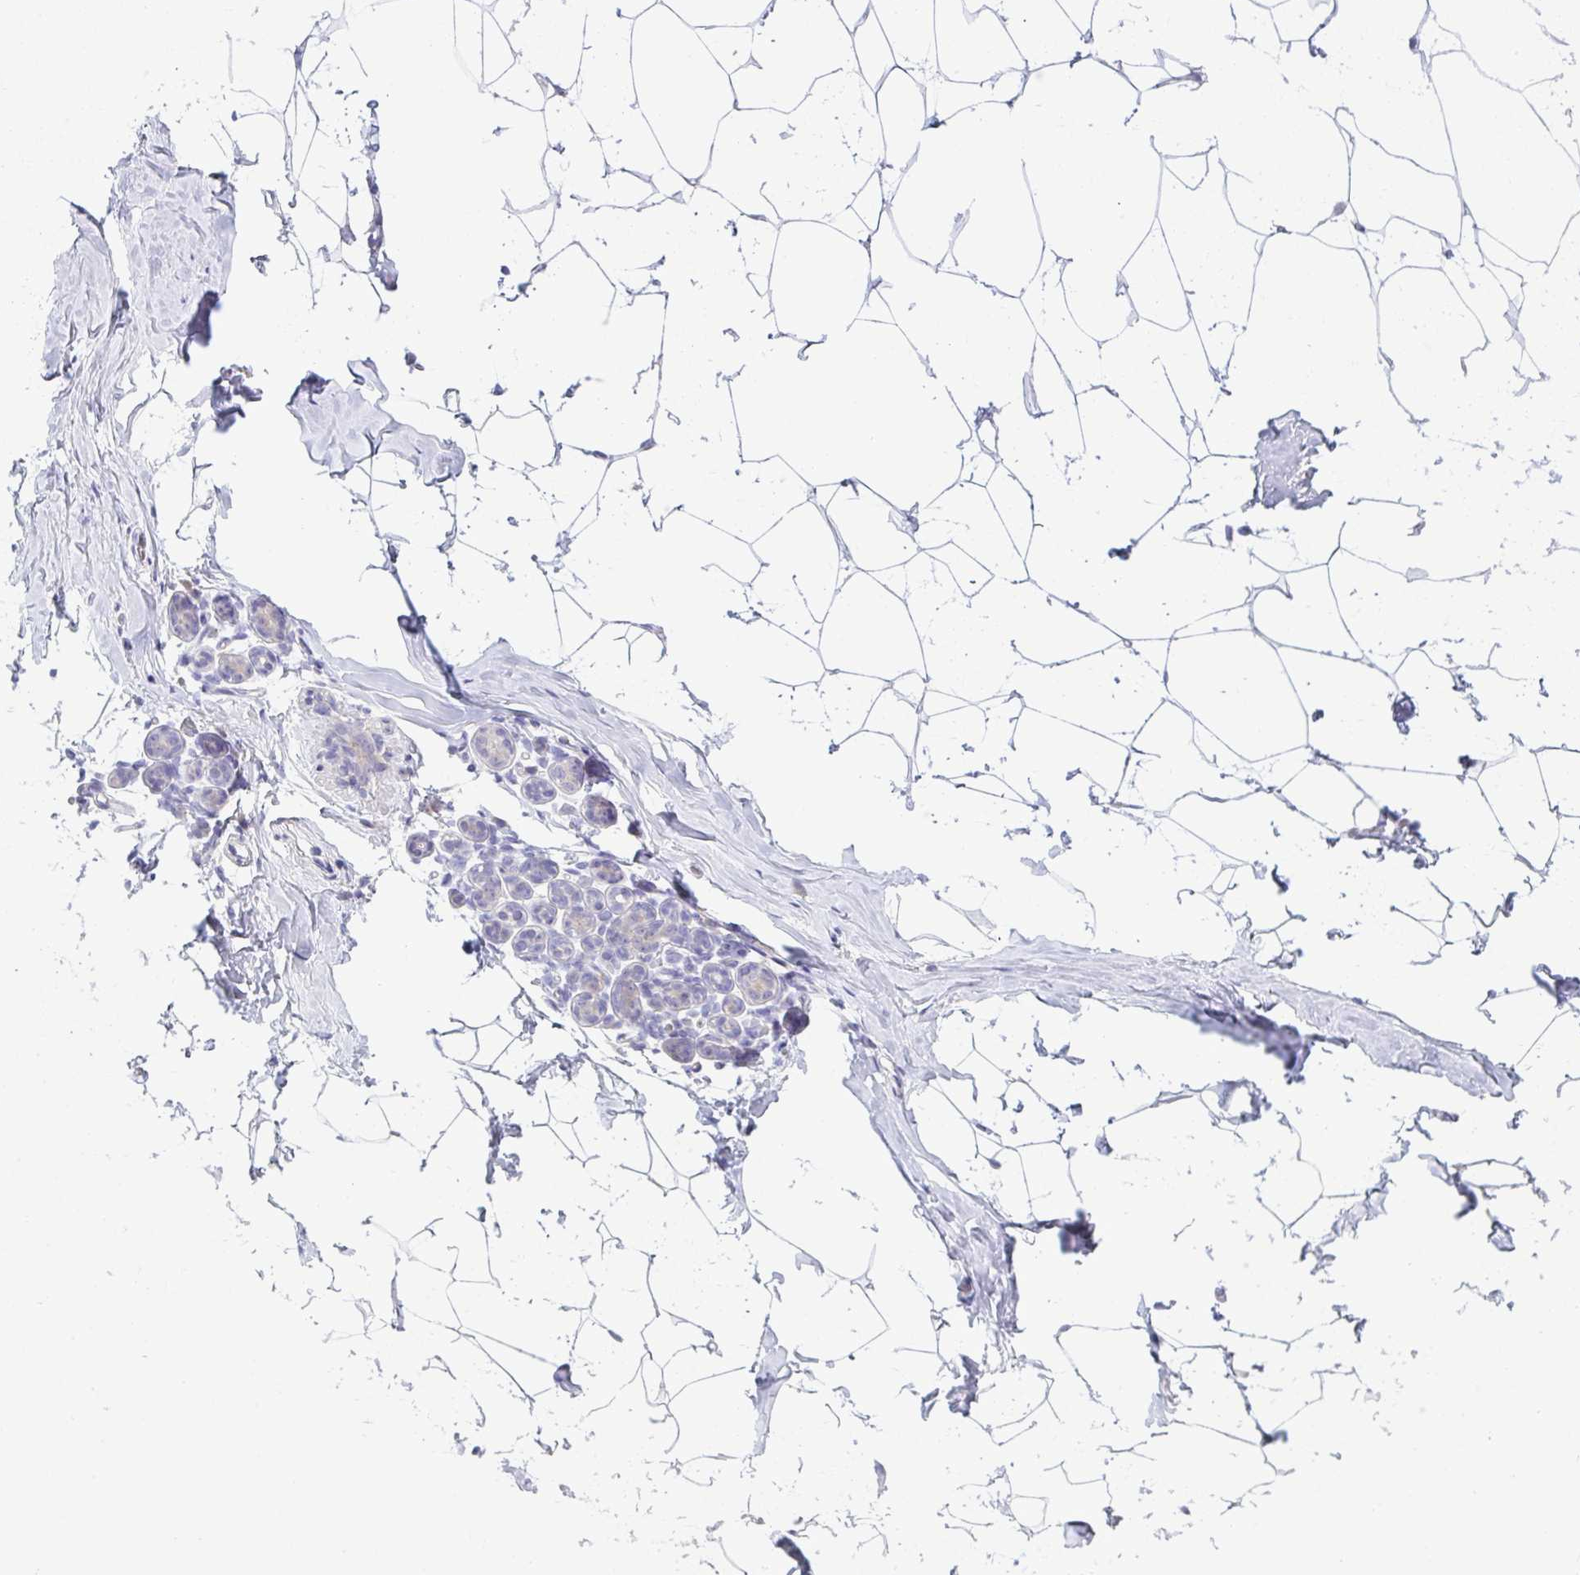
{"staining": {"intensity": "negative", "quantity": "none", "location": "none"}, "tissue": "breast", "cell_type": "Adipocytes", "image_type": "normal", "snomed": [{"axis": "morphology", "description": "Normal tissue, NOS"}, {"axis": "topography", "description": "Breast"}], "caption": "Adipocytes show no significant expression in benign breast.", "gene": "RANBP2", "patient": {"sex": "female", "age": 32}}